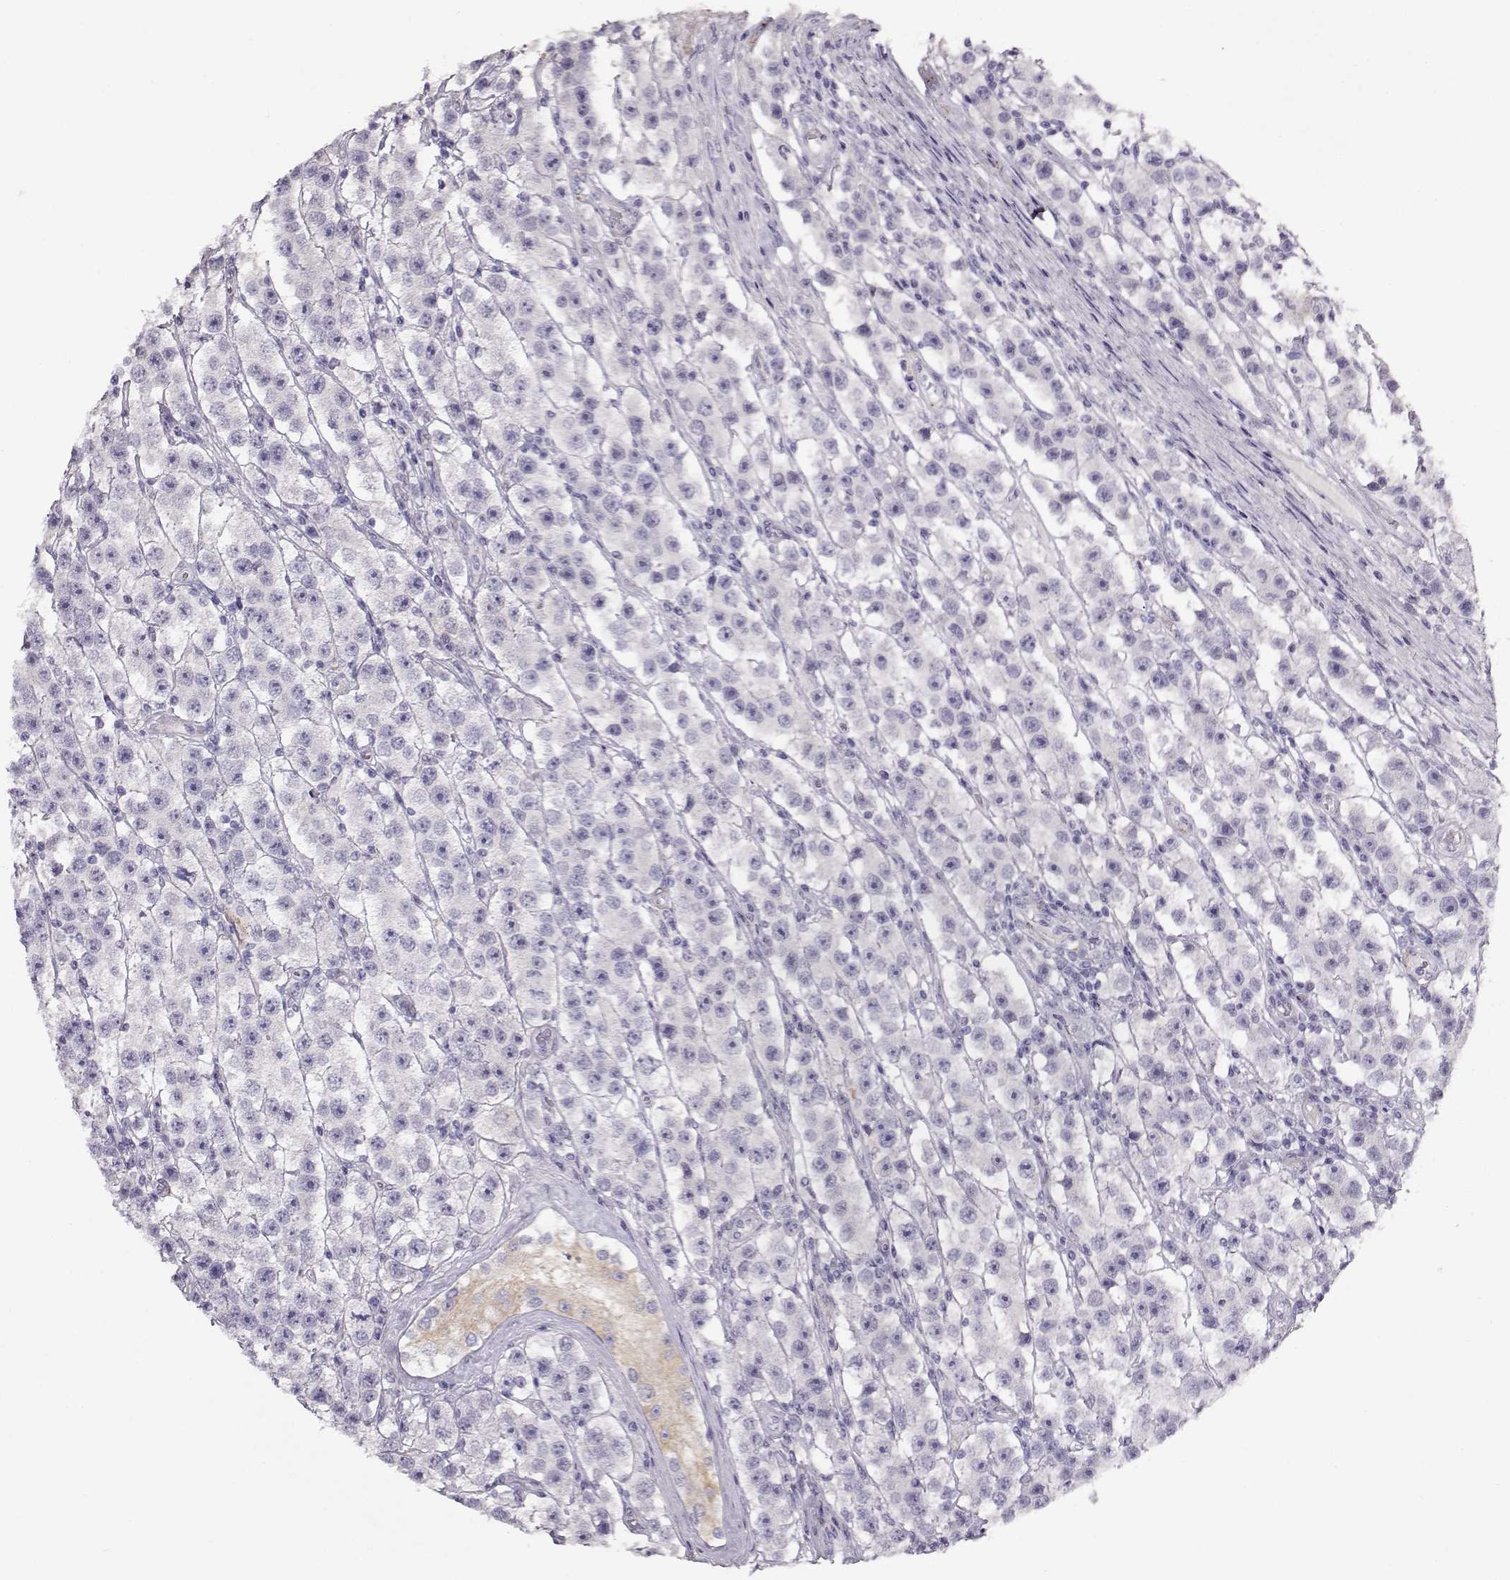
{"staining": {"intensity": "negative", "quantity": "none", "location": "none"}, "tissue": "testis cancer", "cell_type": "Tumor cells", "image_type": "cancer", "snomed": [{"axis": "morphology", "description": "Seminoma, NOS"}, {"axis": "topography", "description": "Testis"}], "caption": "This is an immunohistochemistry micrograph of human testis seminoma. There is no expression in tumor cells.", "gene": "RBM44", "patient": {"sex": "male", "age": 45}}